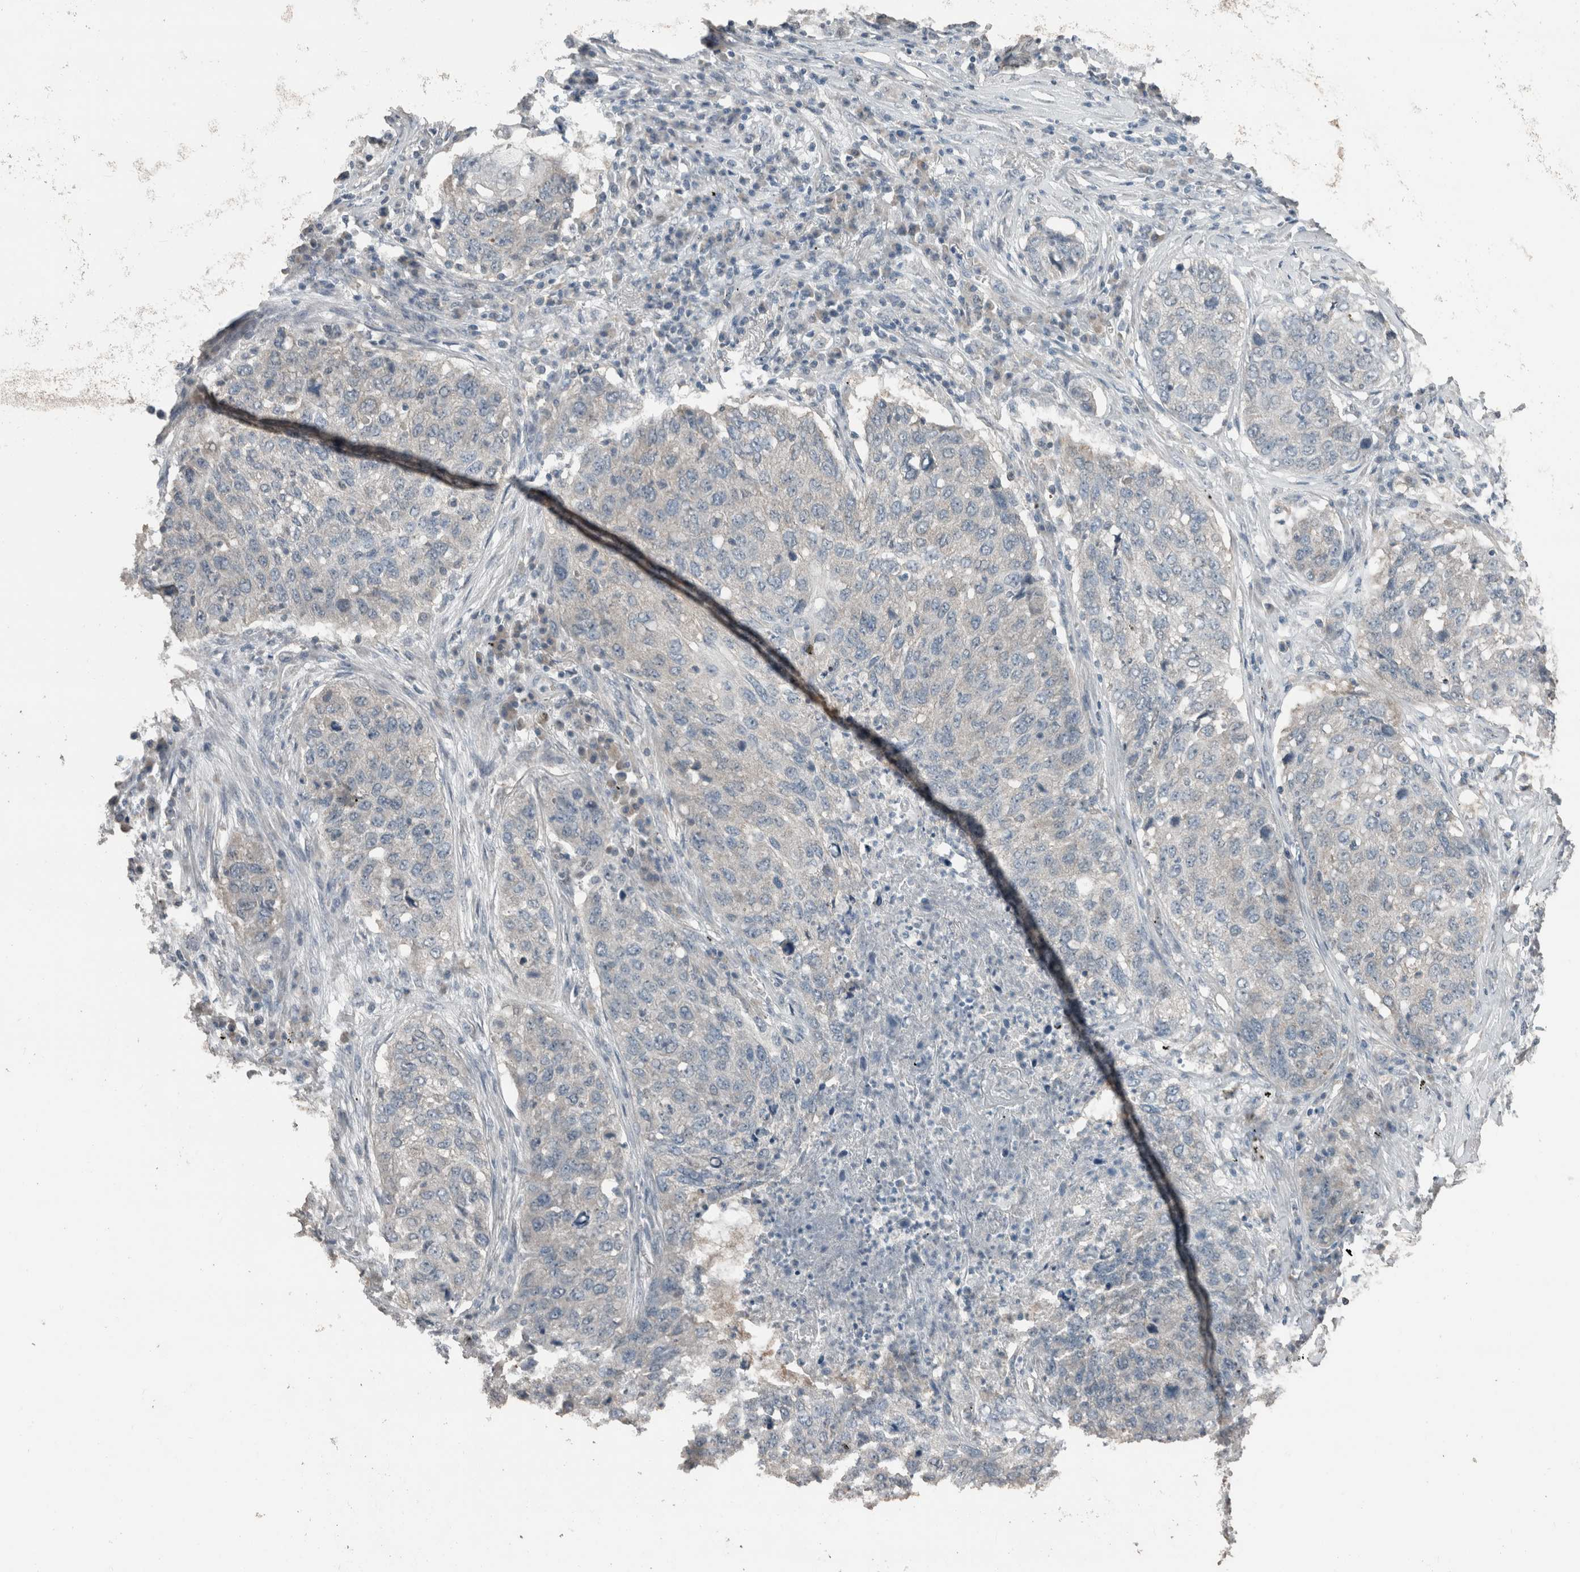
{"staining": {"intensity": "negative", "quantity": "none", "location": "none"}, "tissue": "lung cancer", "cell_type": "Tumor cells", "image_type": "cancer", "snomed": [{"axis": "morphology", "description": "Squamous cell carcinoma, NOS"}, {"axis": "topography", "description": "Lung"}], "caption": "Lung squamous cell carcinoma was stained to show a protein in brown. There is no significant staining in tumor cells.", "gene": "ACVR2B", "patient": {"sex": "female", "age": 63}}